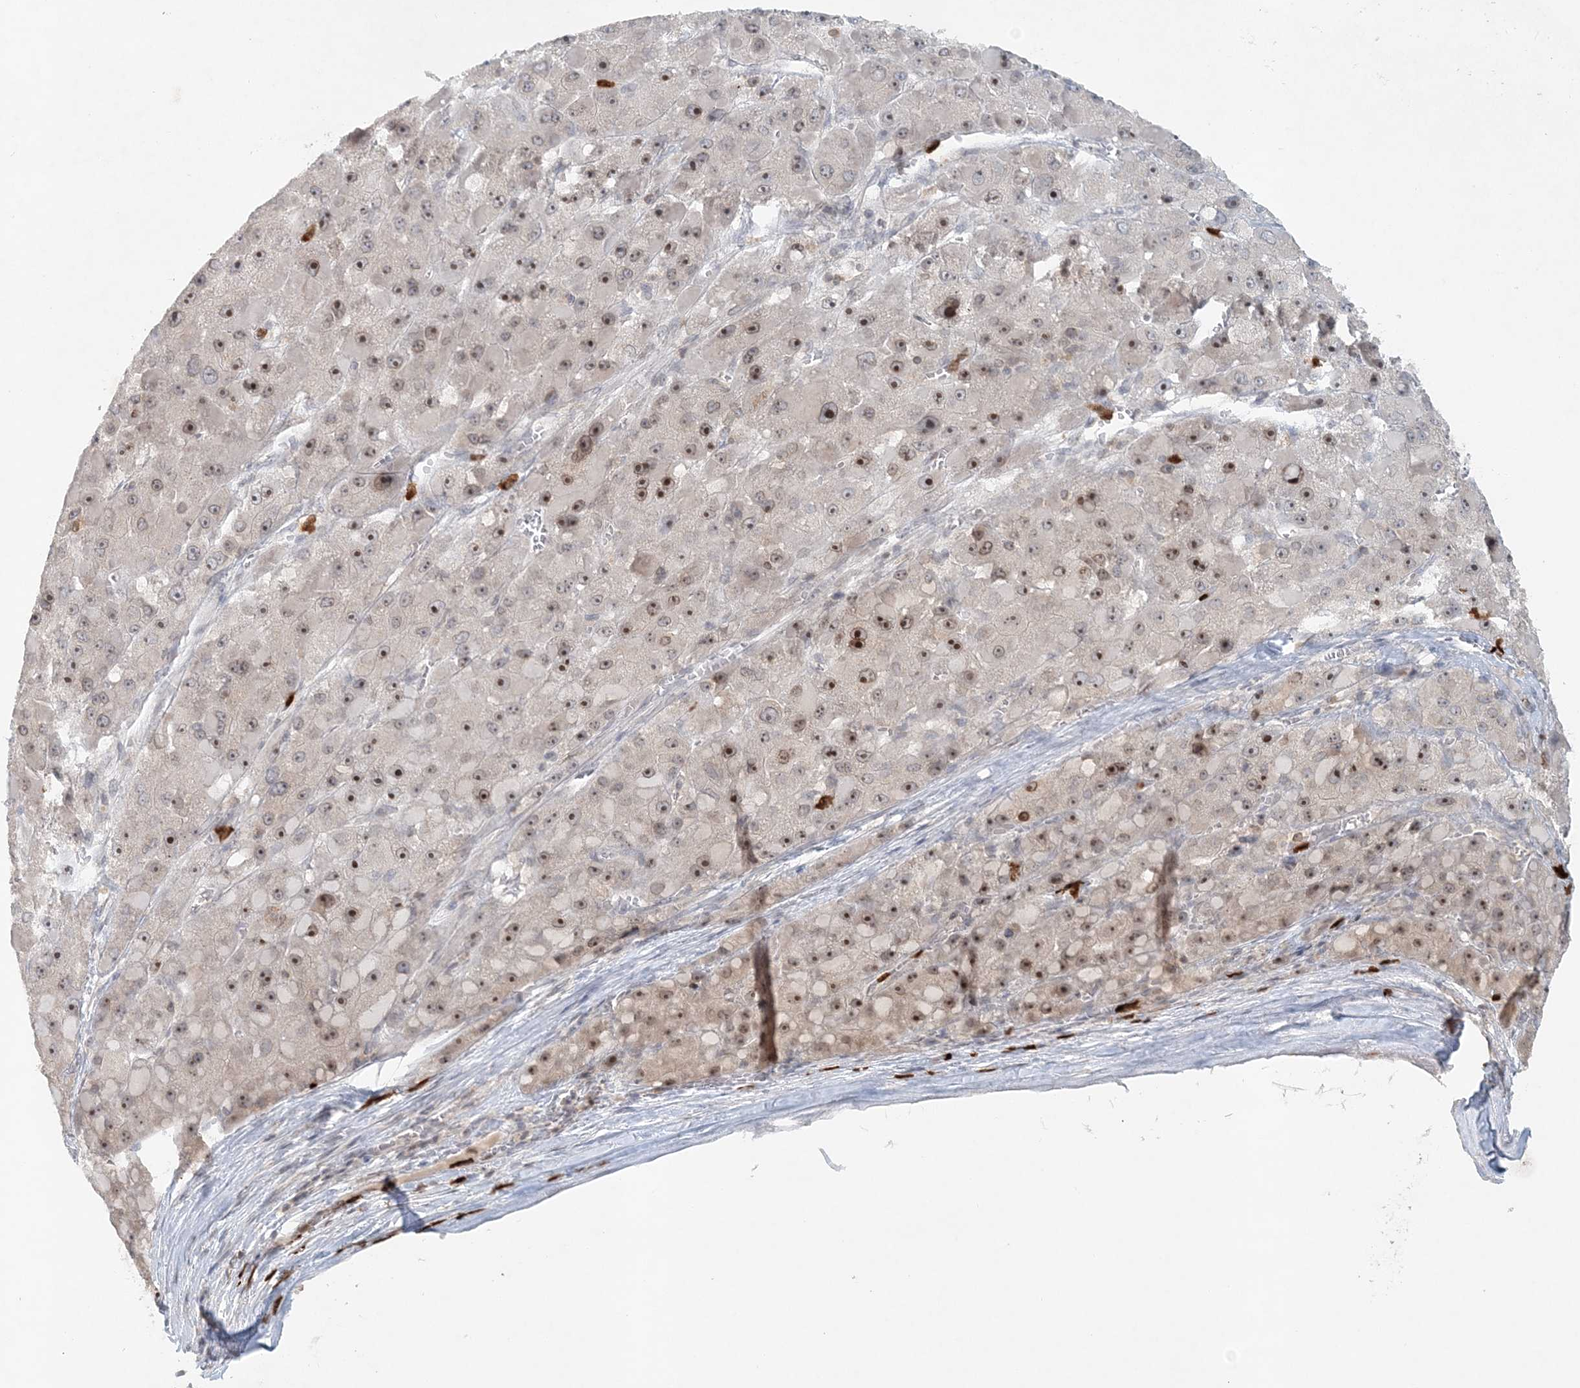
{"staining": {"intensity": "moderate", "quantity": "25%-75%", "location": "cytoplasmic/membranous"}, "tissue": "liver cancer", "cell_type": "Tumor cells", "image_type": "cancer", "snomed": [{"axis": "morphology", "description": "Carcinoma, Hepatocellular, NOS"}, {"axis": "topography", "description": "Liver"}], "caption": "IHC histopathology image of neoplastic tissue: liver cancer stained using immunohistochemistry exhibits medium levels of moderate protein expression localized specifically in the cytoplasmic/membranous of tumor cells, appearing as a cytoplasmic/membranous brown color.", "gene": "NUP54", "patient": {"sex": "female", "age": 73}}